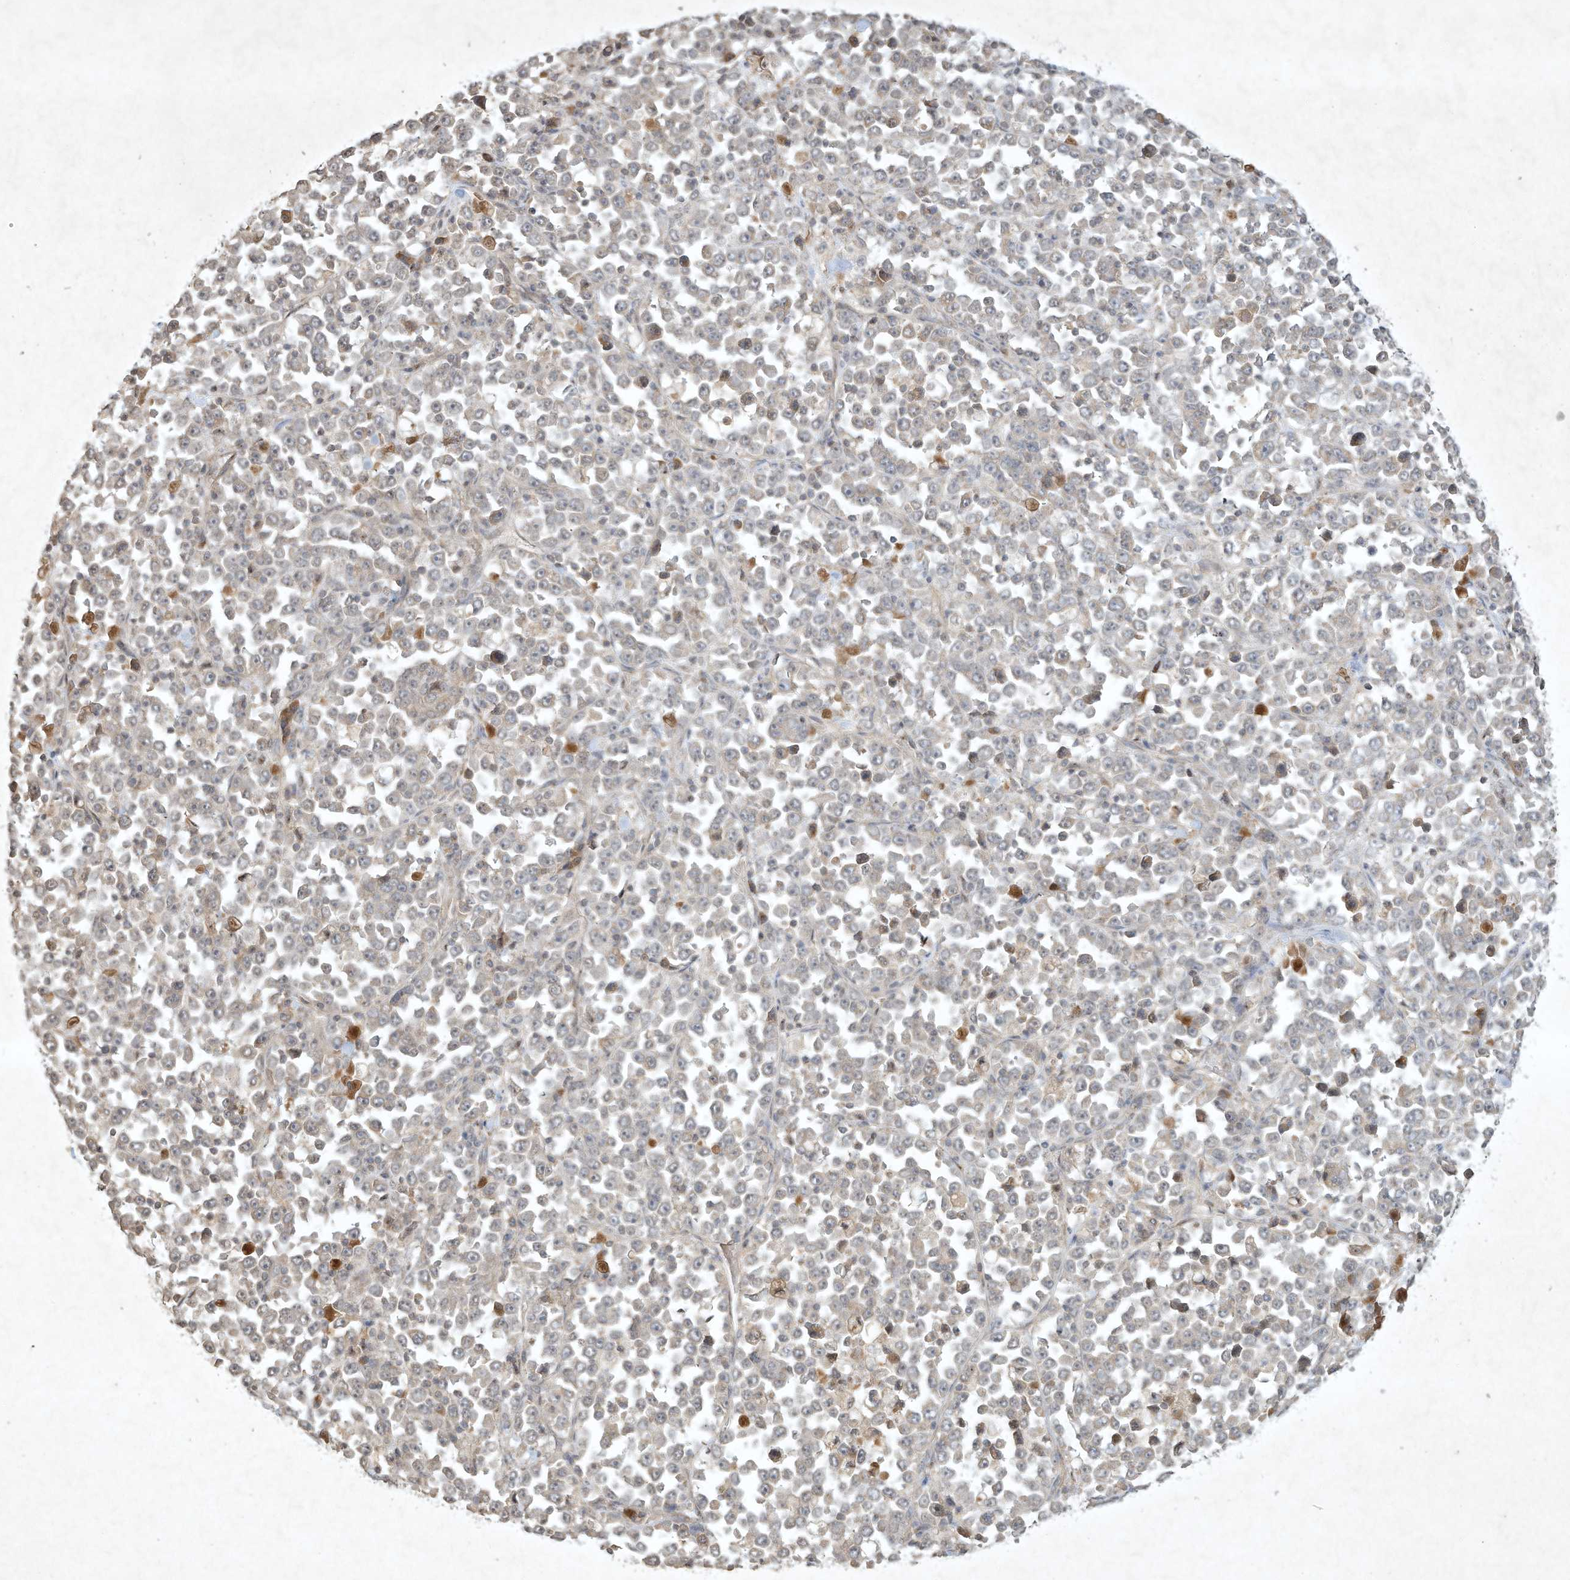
{"staining": {"intensity": "negative", "quantity": "none", "location": "none"}, "tissue": "stomach cancer", "cell_type": "Tumor cells", "image_type": "cancer", "snomed": [{"axis": "morphology", "description": "Normal tissue, NOS"}, {"axis": "morphology", "description": "Adenocarcinoma, NOS"}, {"axis": "topography", "description": "Stomach, upper"}, {"axis": "topography", "description": "Stomach"}], "caption": "Tumor cells are negative for brown protein staining in stomach cancer (adenocarcinoma).", "gene": "BTRC", "patient": {"sex": "male", "age": 59}}